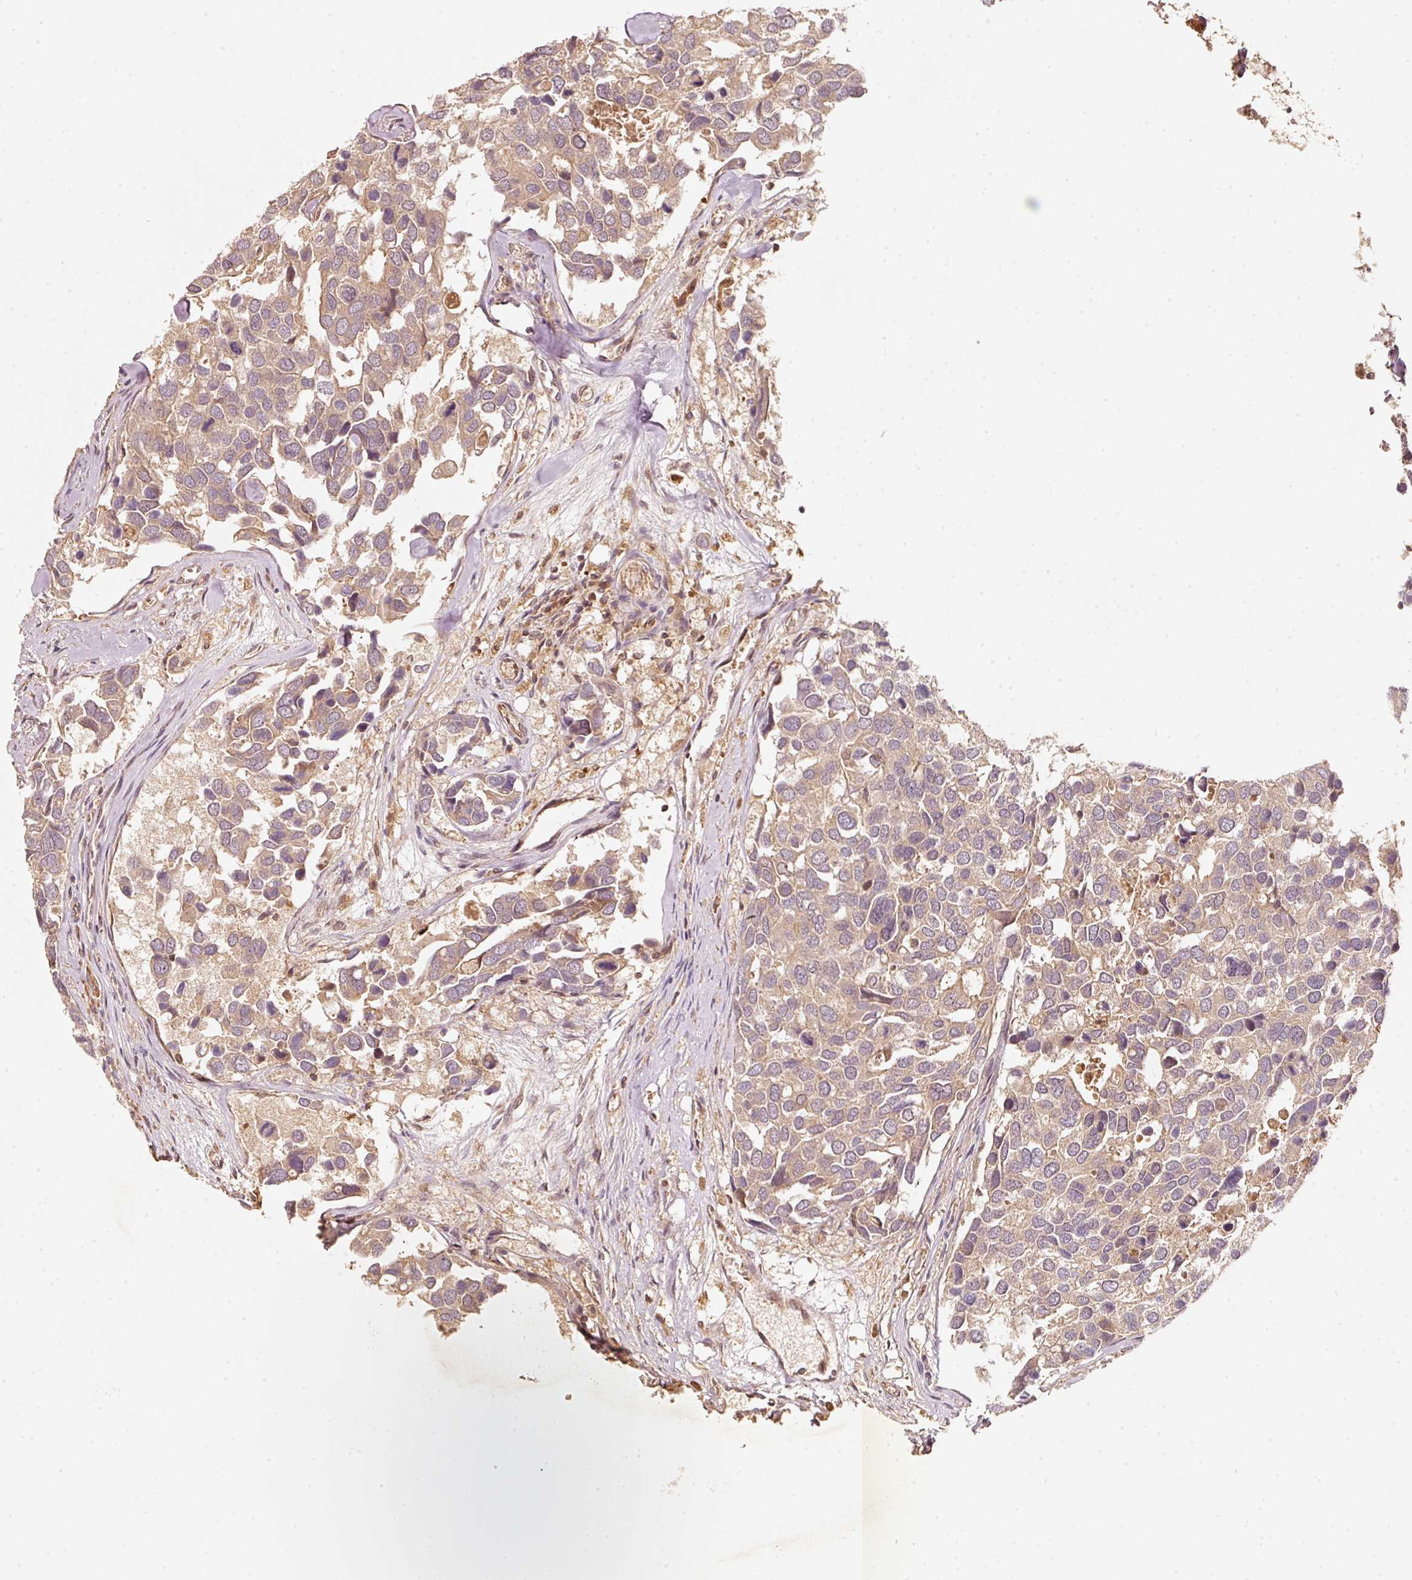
{"staining": {"intensity": "weak", "quantity": "25%-75%", "location": "cytoplasmic/membranous"}, "tissue": "breast cancer", "cell_type": "Tumor cells", "image_type": "cancer", "snomed": [{"axis": "morphology", "description": "Duct carcinoma"}, {"axis": "topography", "description": "Breast"}], "caption": "Breast cancer stained with a brown dye shows weak cytoplasmic/membranous positive expression in about 25%-75% of tumor cells.", "gene": "RRAS2", "patient": {"sex": "female", "age": 83}}